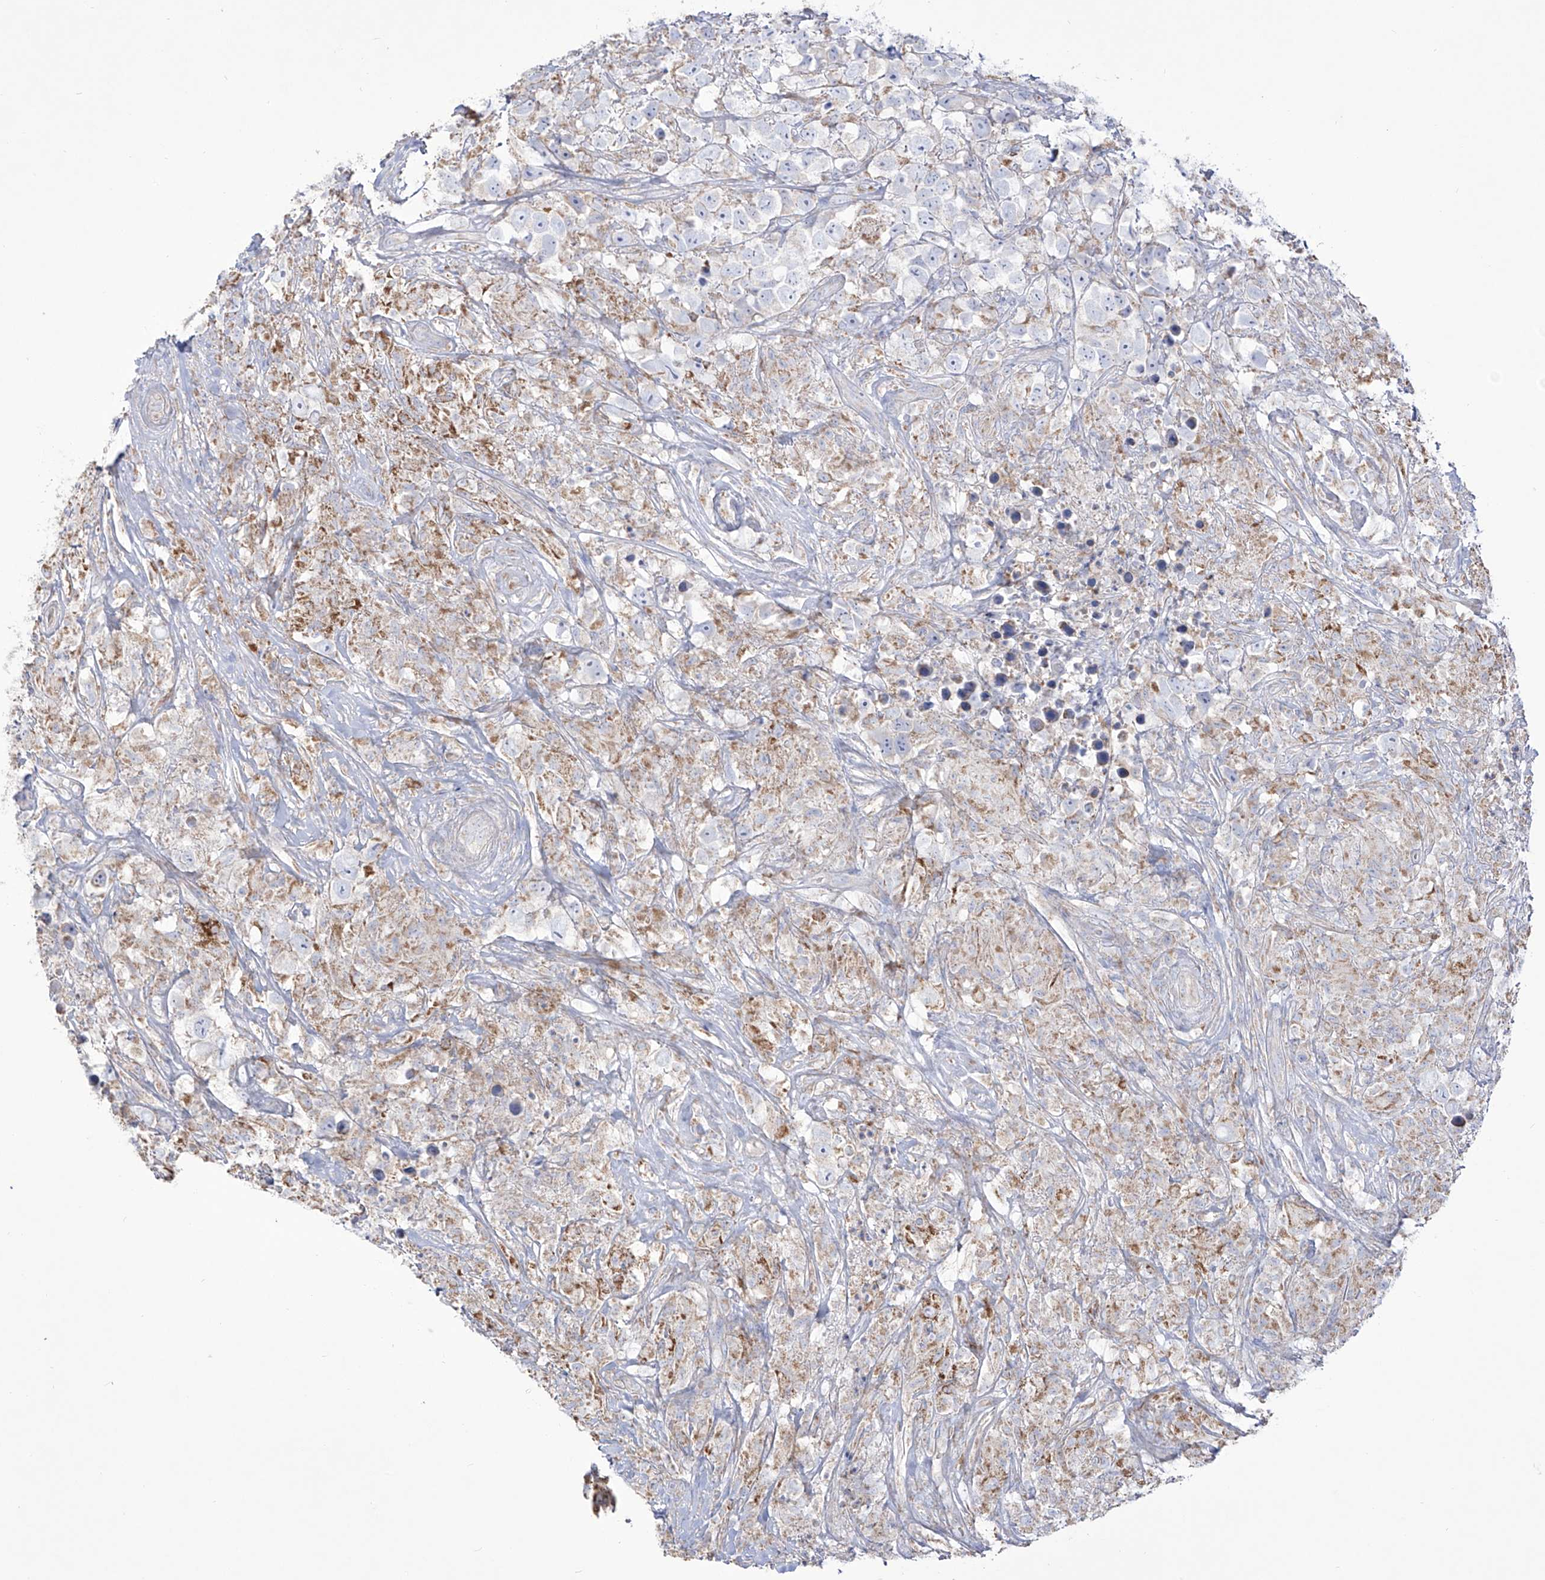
{"staining": {"intensity": "moderate", "quantity": "25%-75%", "location": "cytoplasmic/membranous"}, "tissue": "testis cancer", "cell_type": "Tumor cells", "image_type": "cancer", "snomed": [{"axis": "morphology", "description": "Seminoma, NOS"}, {"axis": "topography", "description": "Testis"}], "caption": "Moderate cytoplasmic/membranous protein positivity is present in approximately 25%-75% of tumor cells in seminoma (testis).", "gene": "RCHY1", "patient": {"sex": "male", "age": 49}}